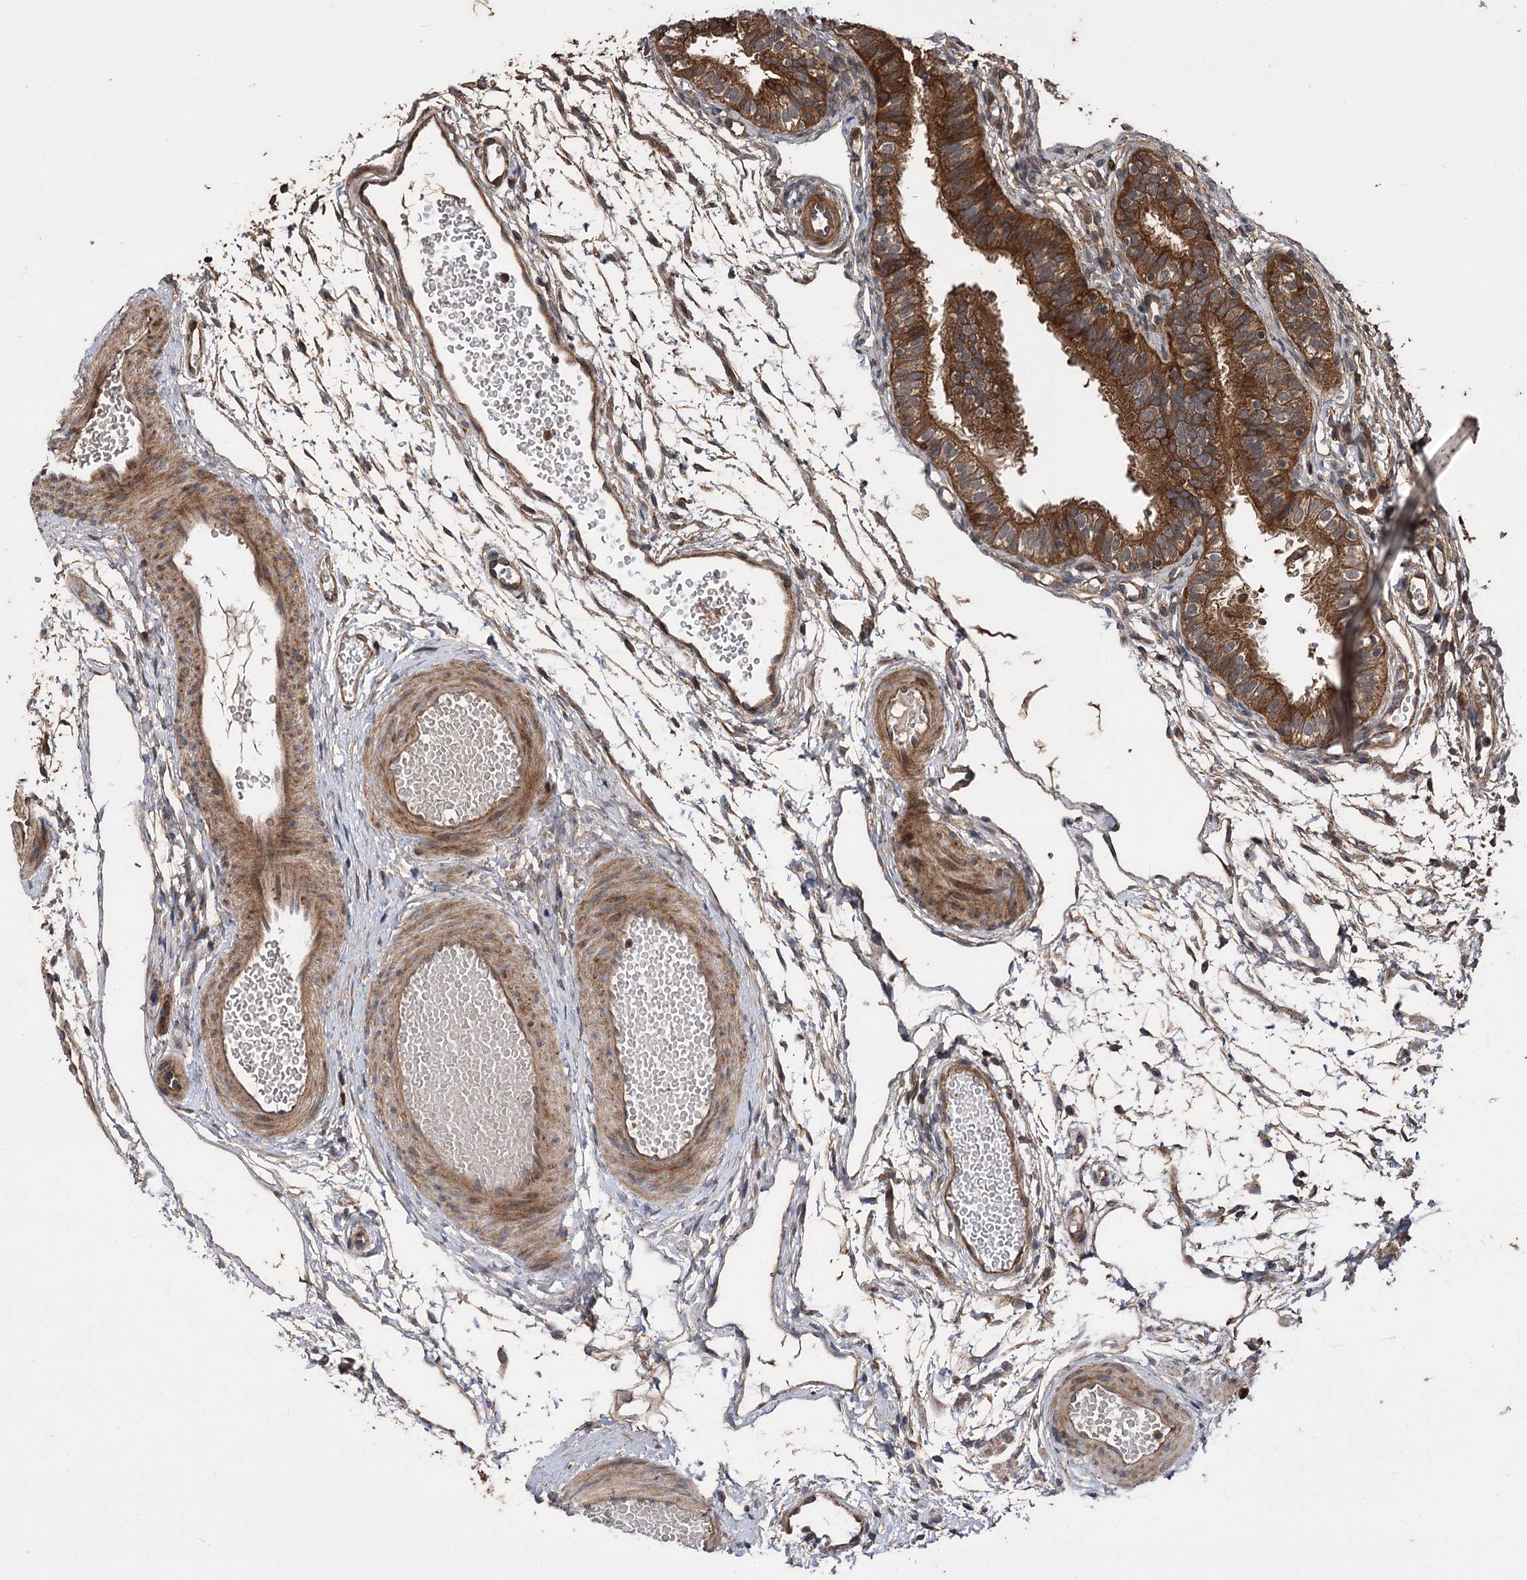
{"staining": {"intensity": "strong", "quantity": ">75%", "location": "cytoplasmic/membranous"}, "tissue": "fallopian tube", "cell_type": "Glandular cells", "image_type": "normal", "snomed": [{"axis": "morphology", "description": "Normal tissue, NOS"}, {"axis": "topography", "description": "Fallopian tube"}], "caption": "Benign fallopian tube reveals strong cytoplasmic/membranous positivity in about >75% of glandular cells.", "gene": "RASSF3", "patient": {"sex": "female", "age": 35}}